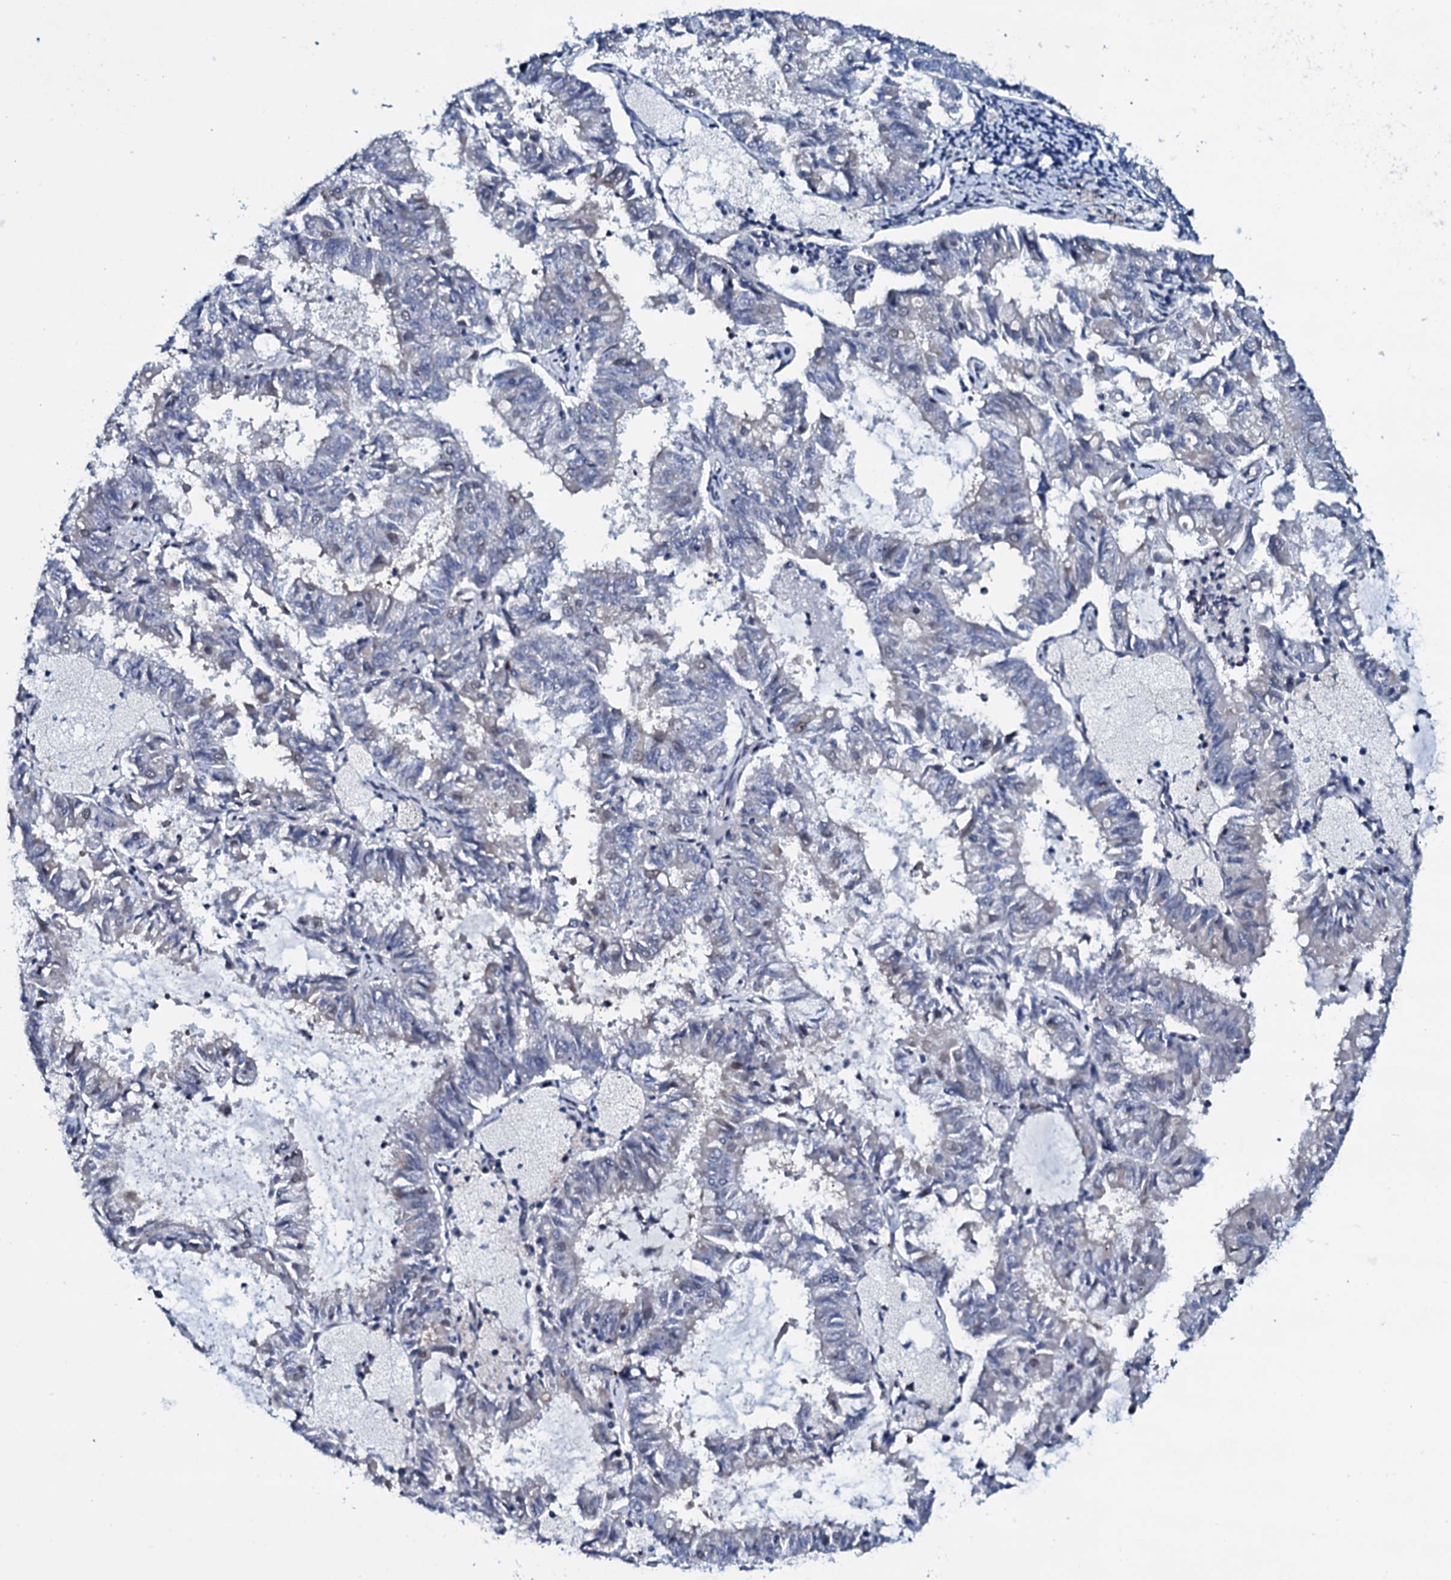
{"staining": {"intensity": "negative", "quantity": "none", "location": "none"}, "tissue": "endometrial cancer", "cell_type": "Tumor cells", "image_type": "cancer", "snomed": [{"axis": "morphology", "description": "Adenocarcinoma, NOS"}, {"axis": "topography", "description": "Endometrium"}], "caption": "Protein analysis of endometrial cancer (adenocarcinoma) shows no significant expression in tumor cells.", "gene": "OGFOD2", "patient": {"sex": "female", "age": 57}}